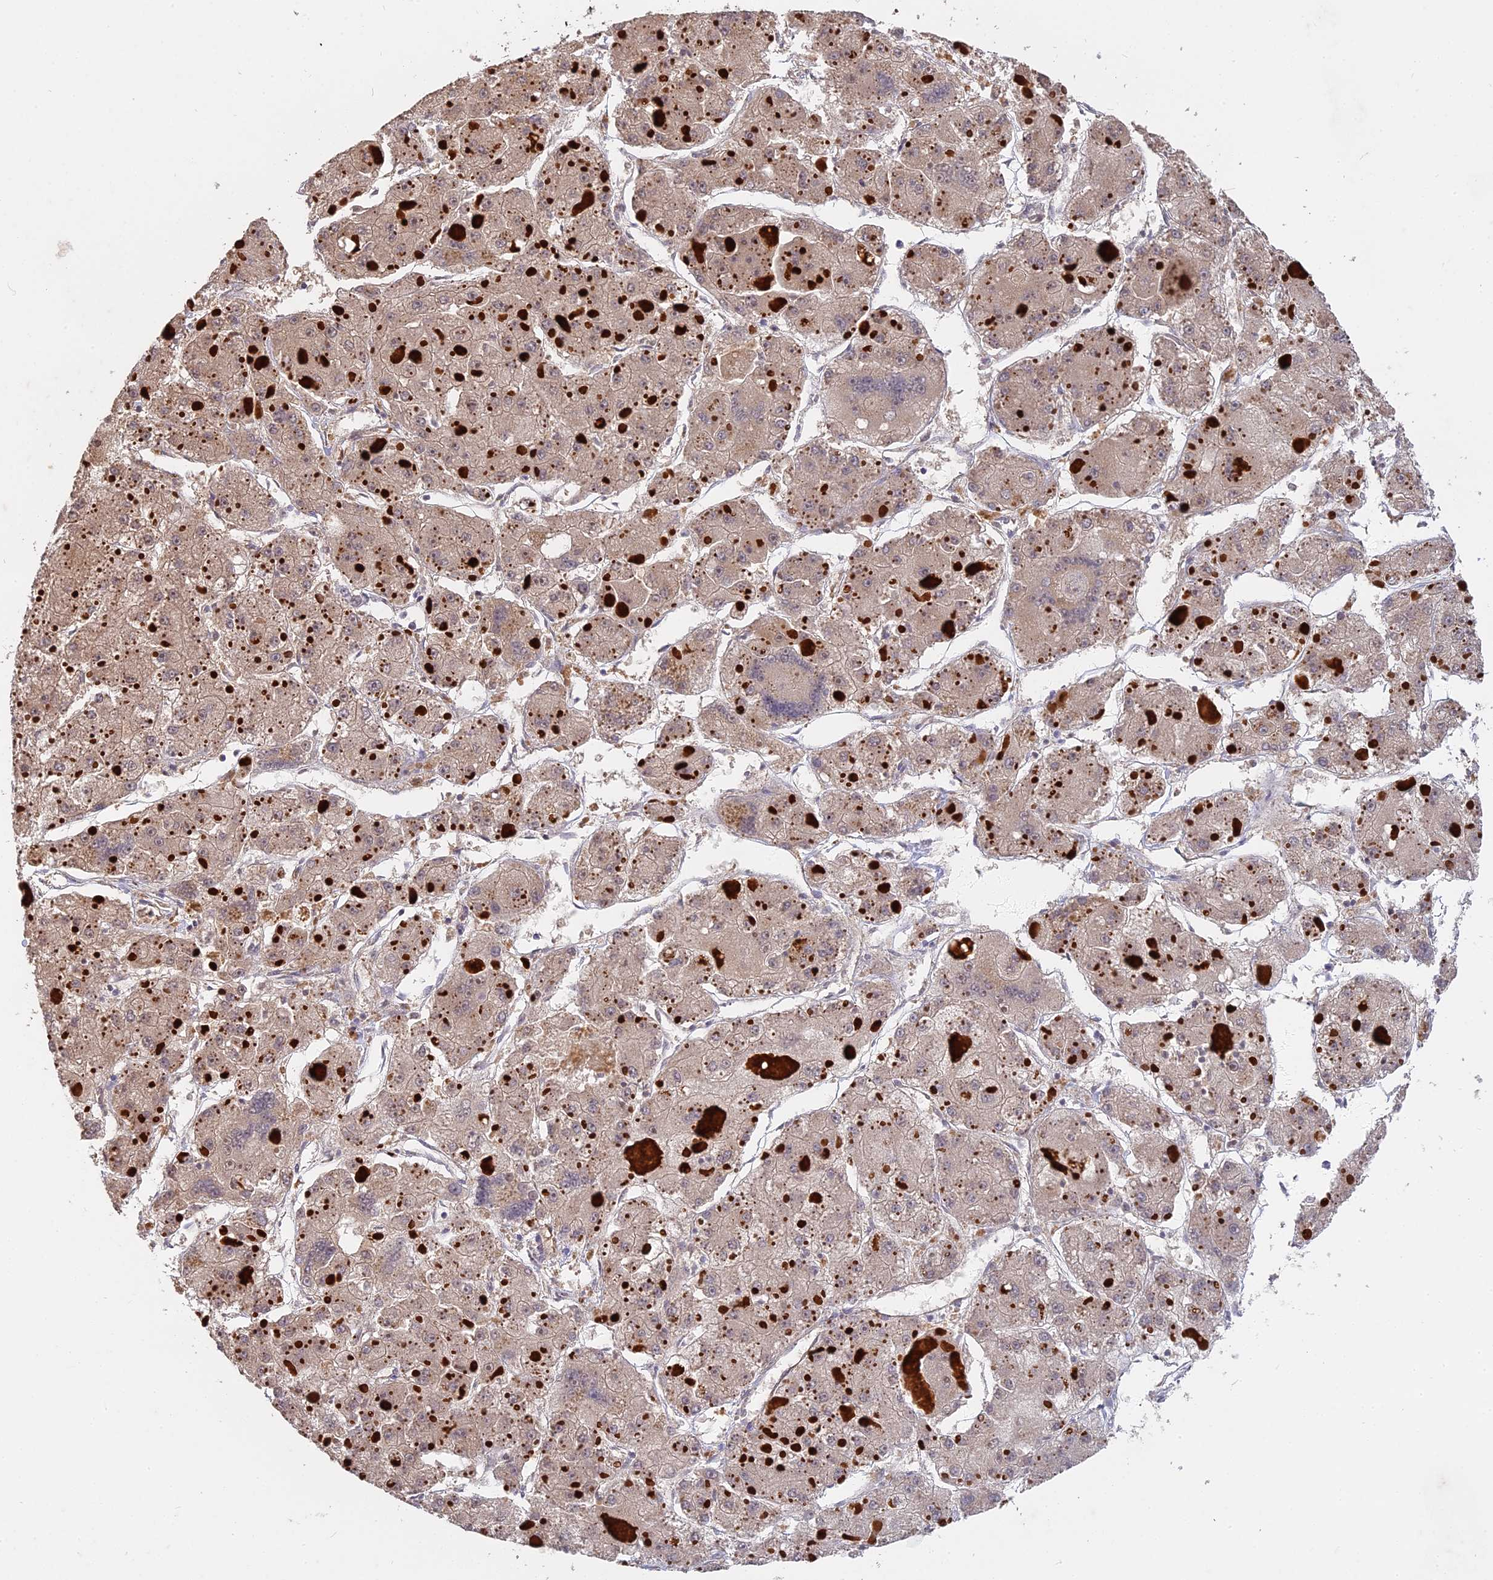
{"staining": {"intensity": "weak", "quantity": "25%-75%", "location": "cytoplasmic/membranous"}, "tissue": "liver cancer", "cell_type": "Tumor cells", "image_type": "cancer", "snomed": [{"axis": "morphology", "description": "Carcinoma, Hepatocellular, NOS"}, {"axis": "topography", "description": "Liver"}], "caption": "Immunohistochemical staining of human hepatocellular carcinoma (liver) displays weak cytoplasmic/membranous protein positivity in approximately 25%-75% of tumor cells.", "gene": "SAC3D1", "patient": {"sex": "female", "age": 73}}